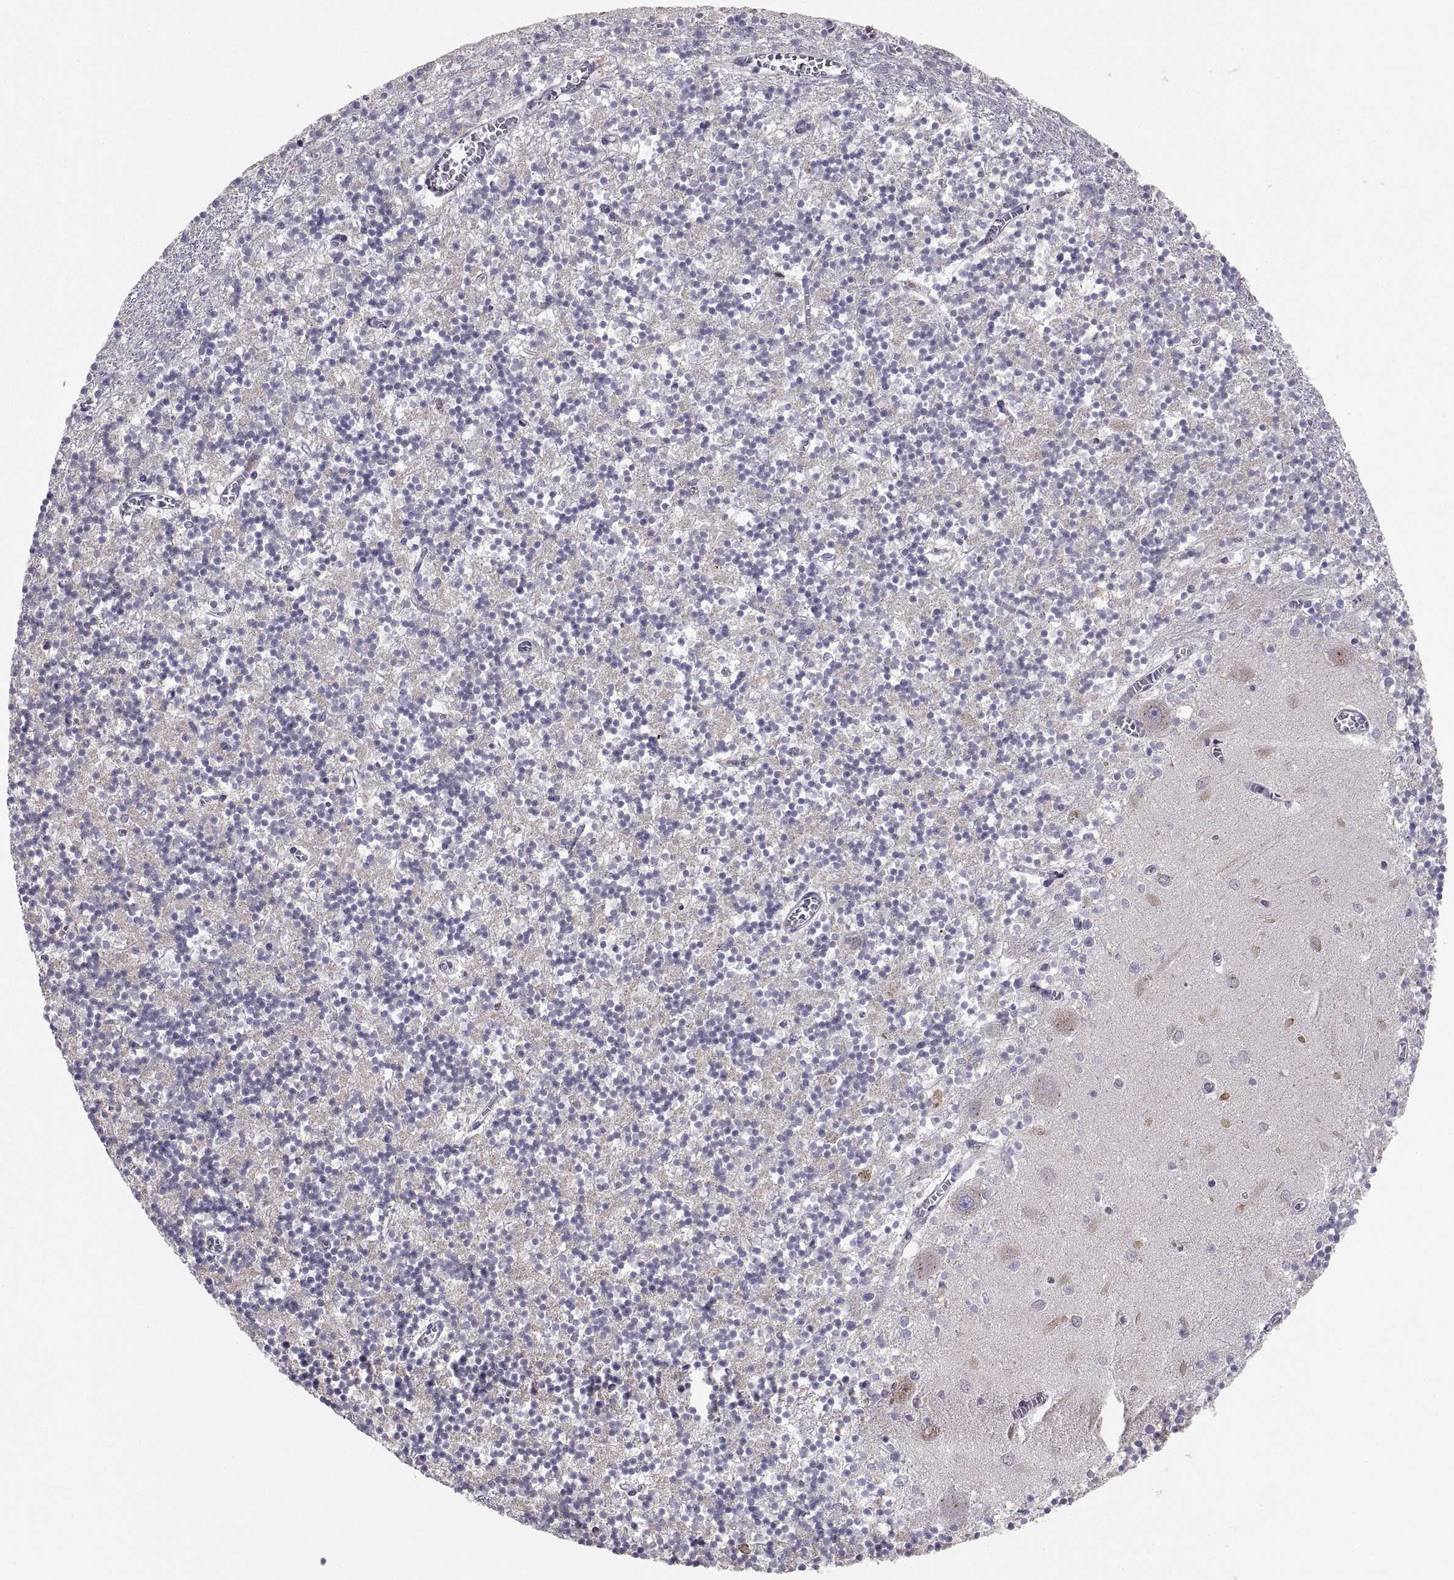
{"staining": {"intensity": "negative", "quantity": "none", "location": "none"}, "tissue": "cerebellum", "cell_type": "Cells in granular layer", "image_type": "normal", "snomed": [{"axis": "morphology", "description": "Normal tissue, NOS"}, {"axis": "topography", "description": "Cerebellum"}], "caption": "Immunohistochemical staining of unremarkable cerebellum shows no significant expression in cells in granular layer. (DAB IHC visualized using brightfield microscopy, high magnification).", "gene": "ERO1A", "patient": {"sex": "female", "age": 64}}